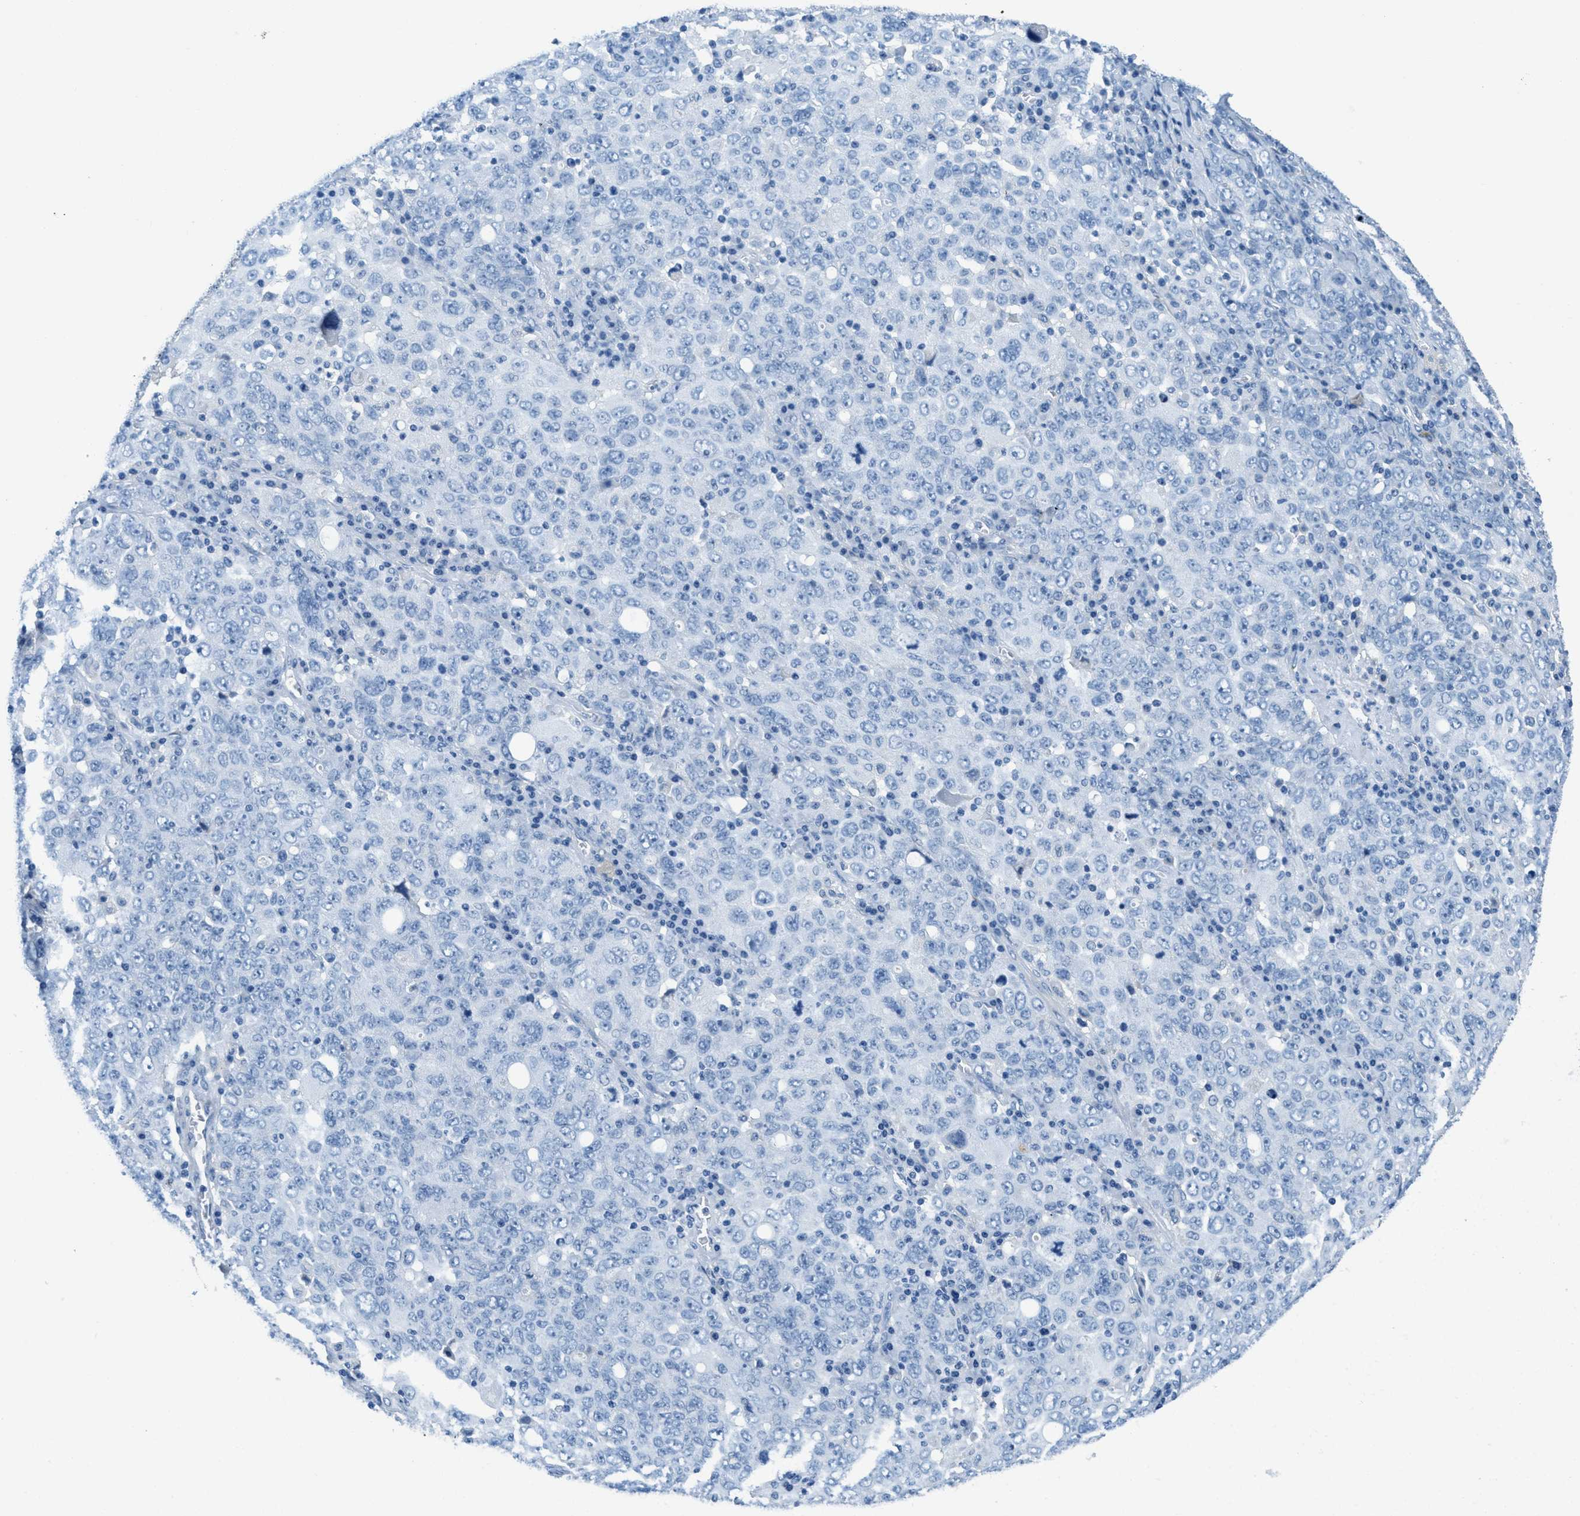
{"staining": {"intensity": "negative", "quantity": "none", "location": "none"}, "tissue": "ovarian cancer", "cell_type": "Tumor cells", "image_type": "cancer", "snomed": [{"axis": "morphology", "description": "Carcinoma, endometroid"}, {"axis": "topography", "description": "Ovary"}], "caption": "A histopathology image of ovarian endometroid carcinoma stained for a protein exhibits no brown staining in tumor cells. Nuclei are stained in blue.", "gene": "MGARP", "patient": {"sex": "female", "age": 62}}